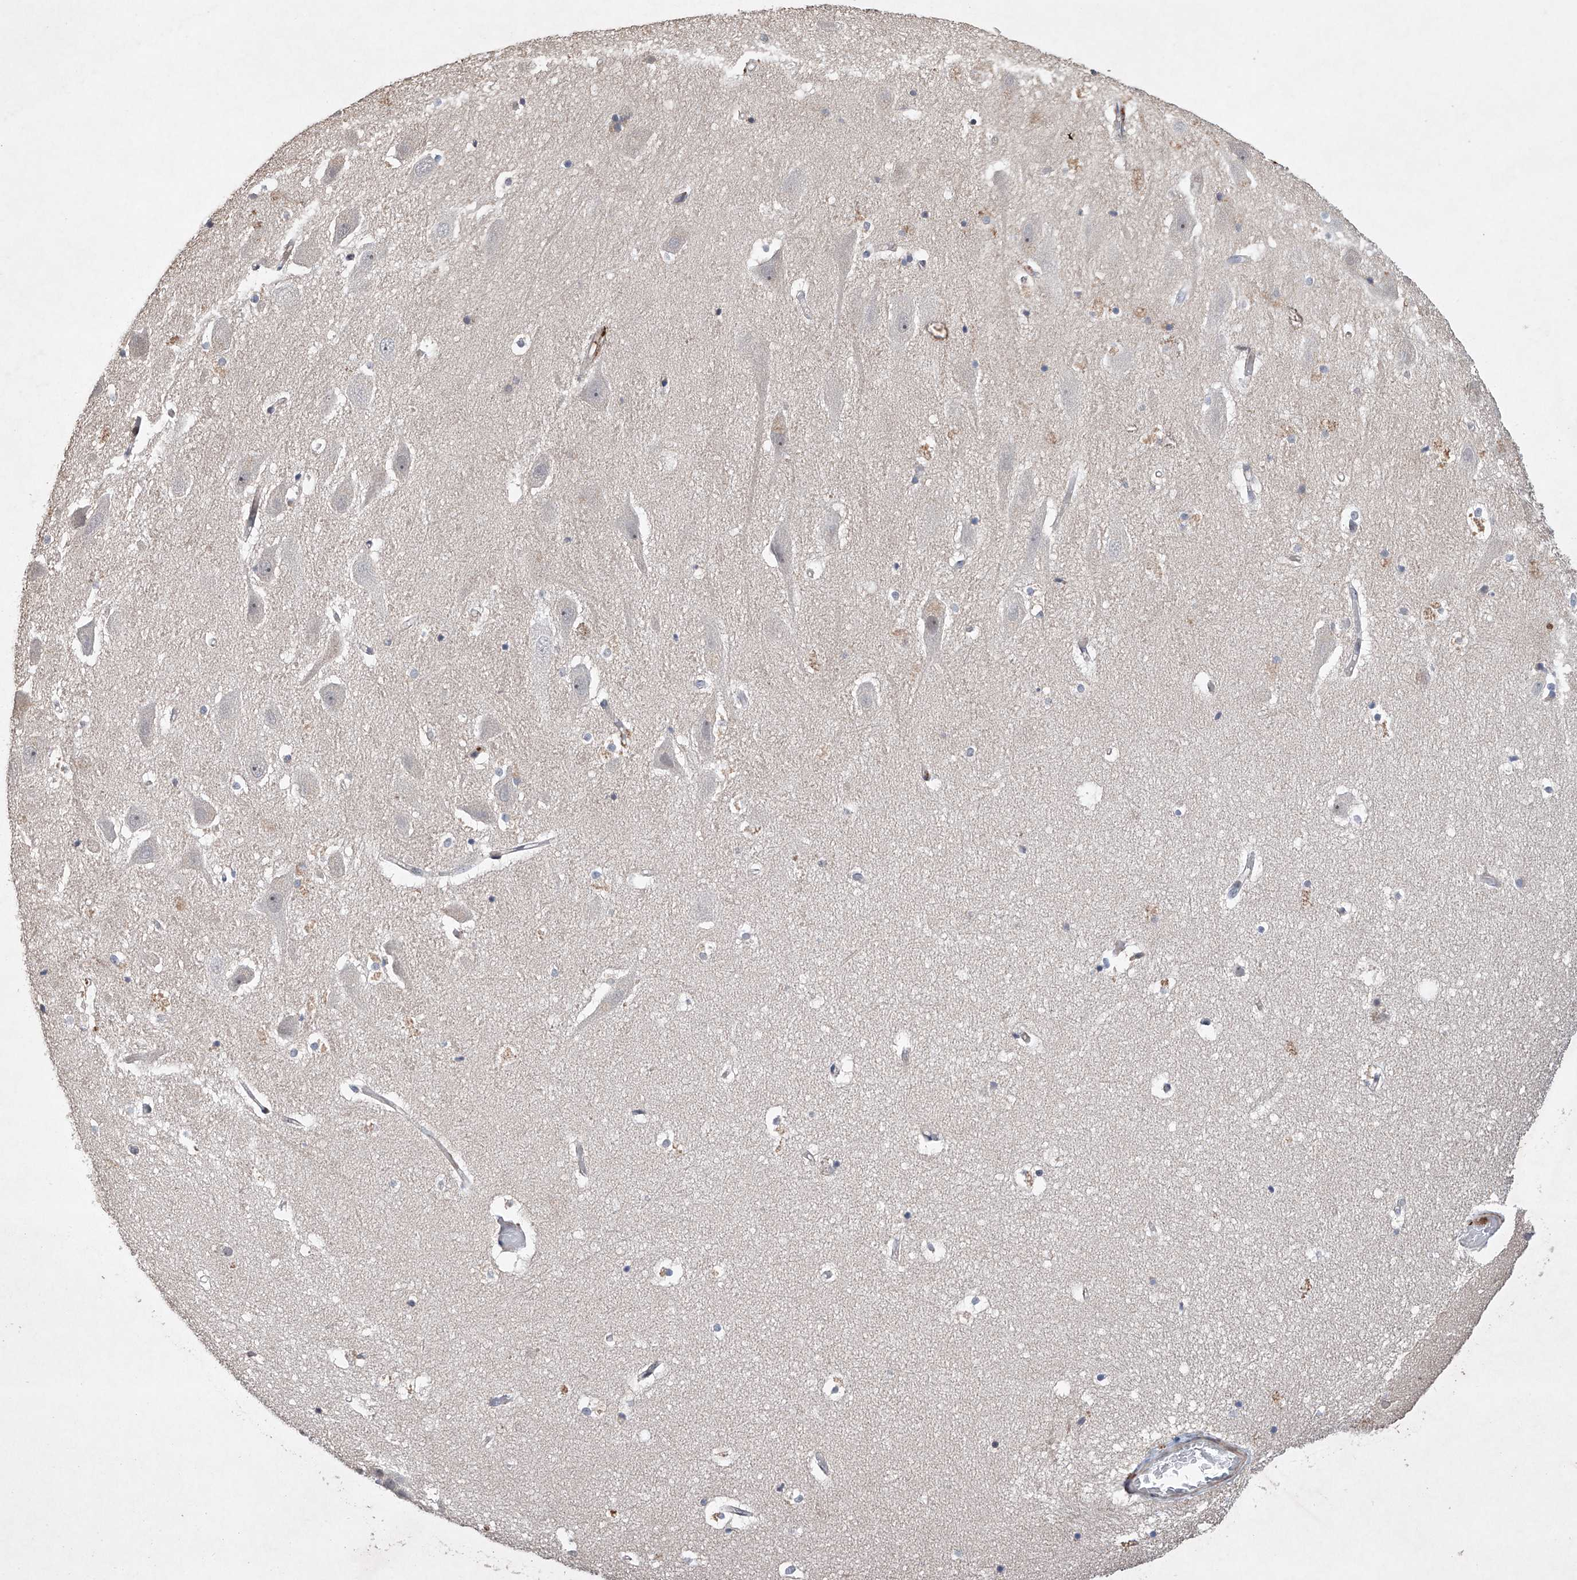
{"staining": {"intensity": "negative", "quantity": "none", "location": "none"}, "tissue": "hippocampus", "cell_type": "Glial cells", "image_type": "normal", "snomed": [{"axis": "morphology", "description": "Normal tissue, NOS"}, {"axis": "topography", "description": "Hippocampus"}], "caption": "Immunohistochemistry of unremarkable hippocampus reveals no staining in glial cells.", "gene": "AFG1L", "patient": {"sex": "female", "age": 52}}